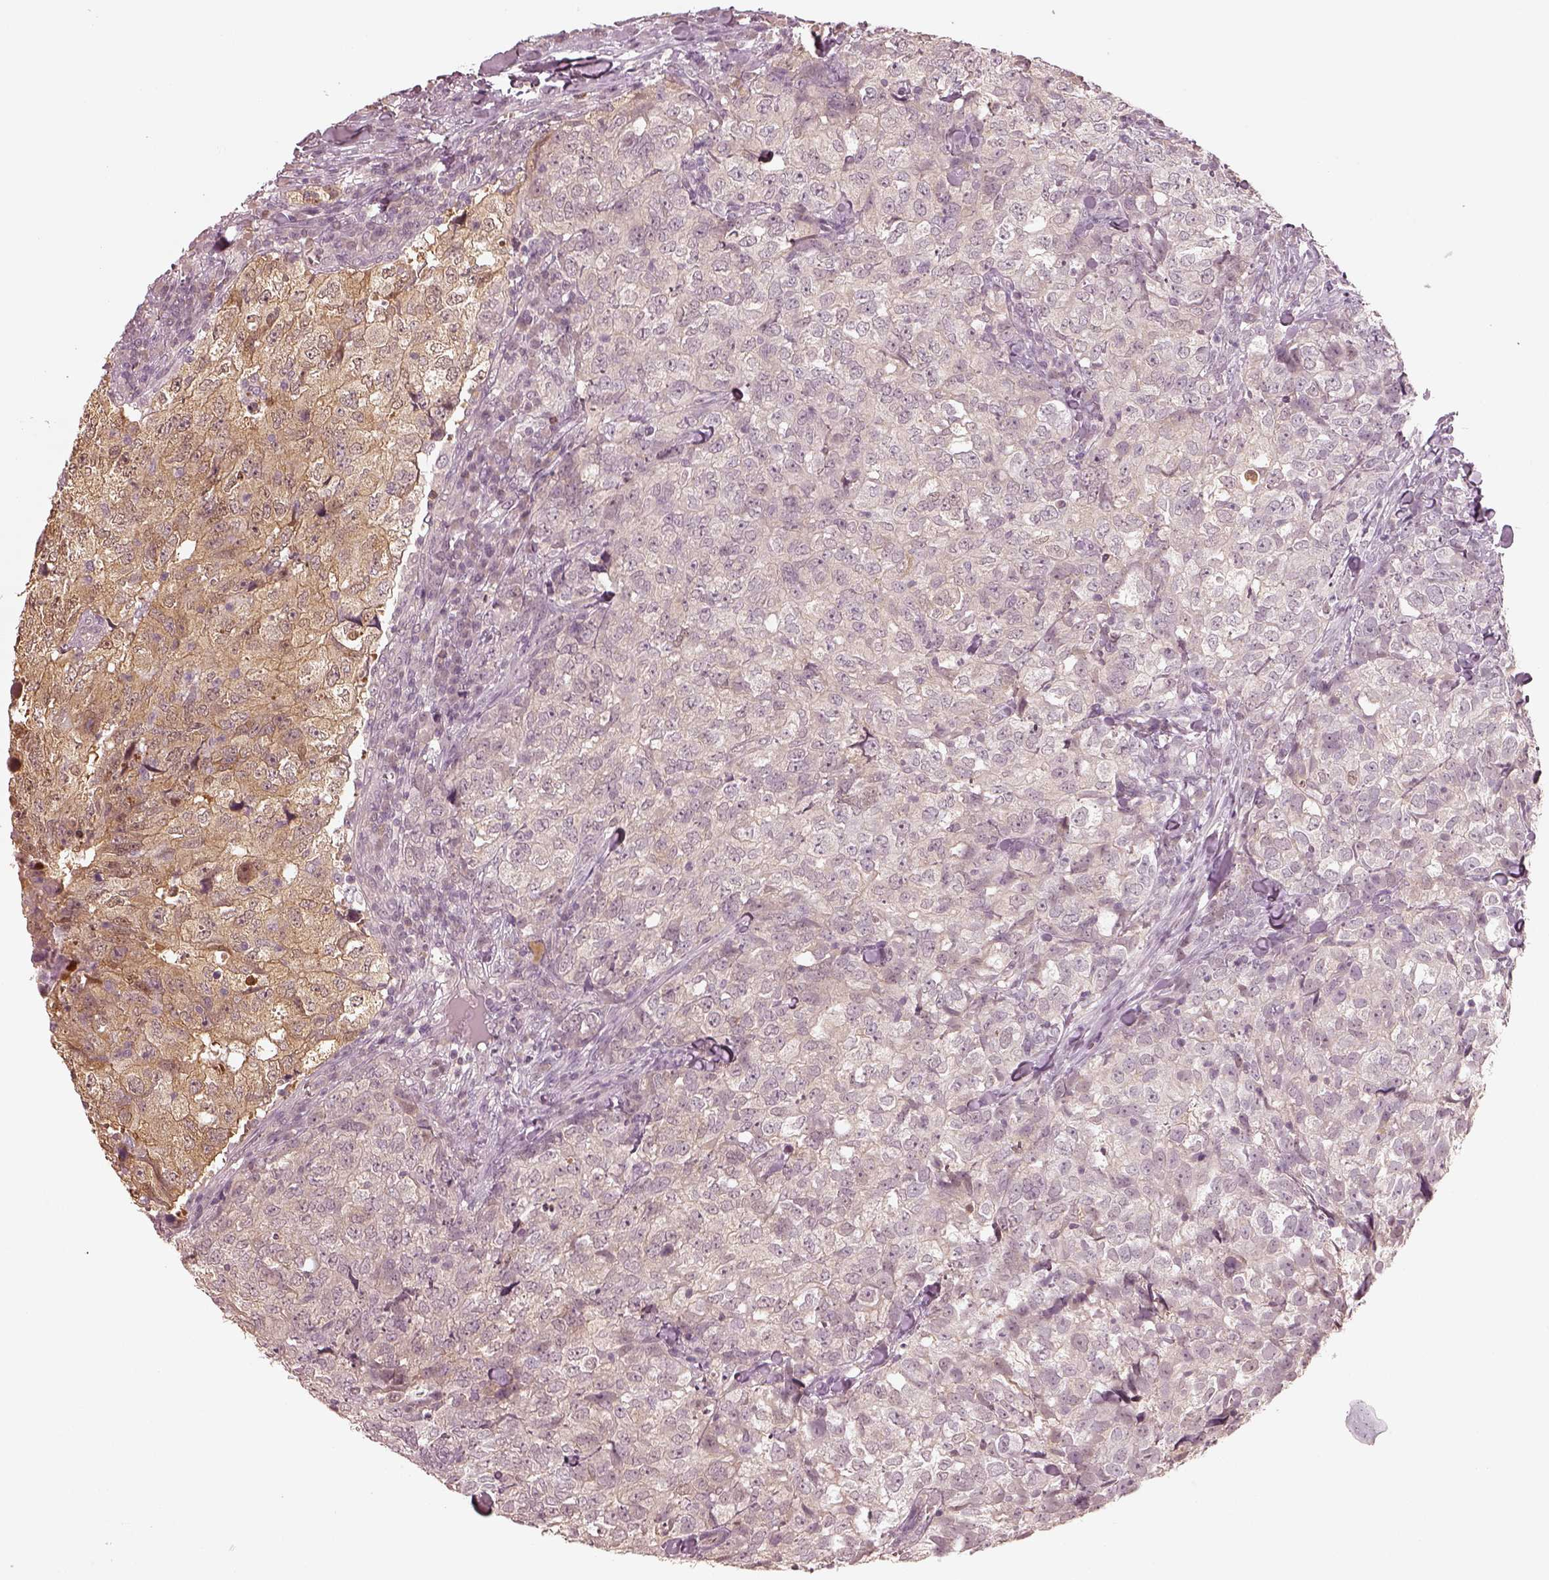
{"staining": {"intensity": "moderate", "quantity": "25%-75%", "location": "cytoplasmic/membranous"}, "tissue": "breast cancer", "cell_type": "Tumor cells", "image_type": "cancer", "snomed": [{"axis": "morphology", "description": "Duct carcinoma"}, {"axis": "topography", "description": "Breast"}], "caption": "Immunohistochemistry of human breast invasive ductal carcinoma displays medium levels of moderate cytoplasmic/membranous expression in about 25%-75% of tumor cells.", "gene": "EGR4", "patient": {"sex": "female", "age": 30}}